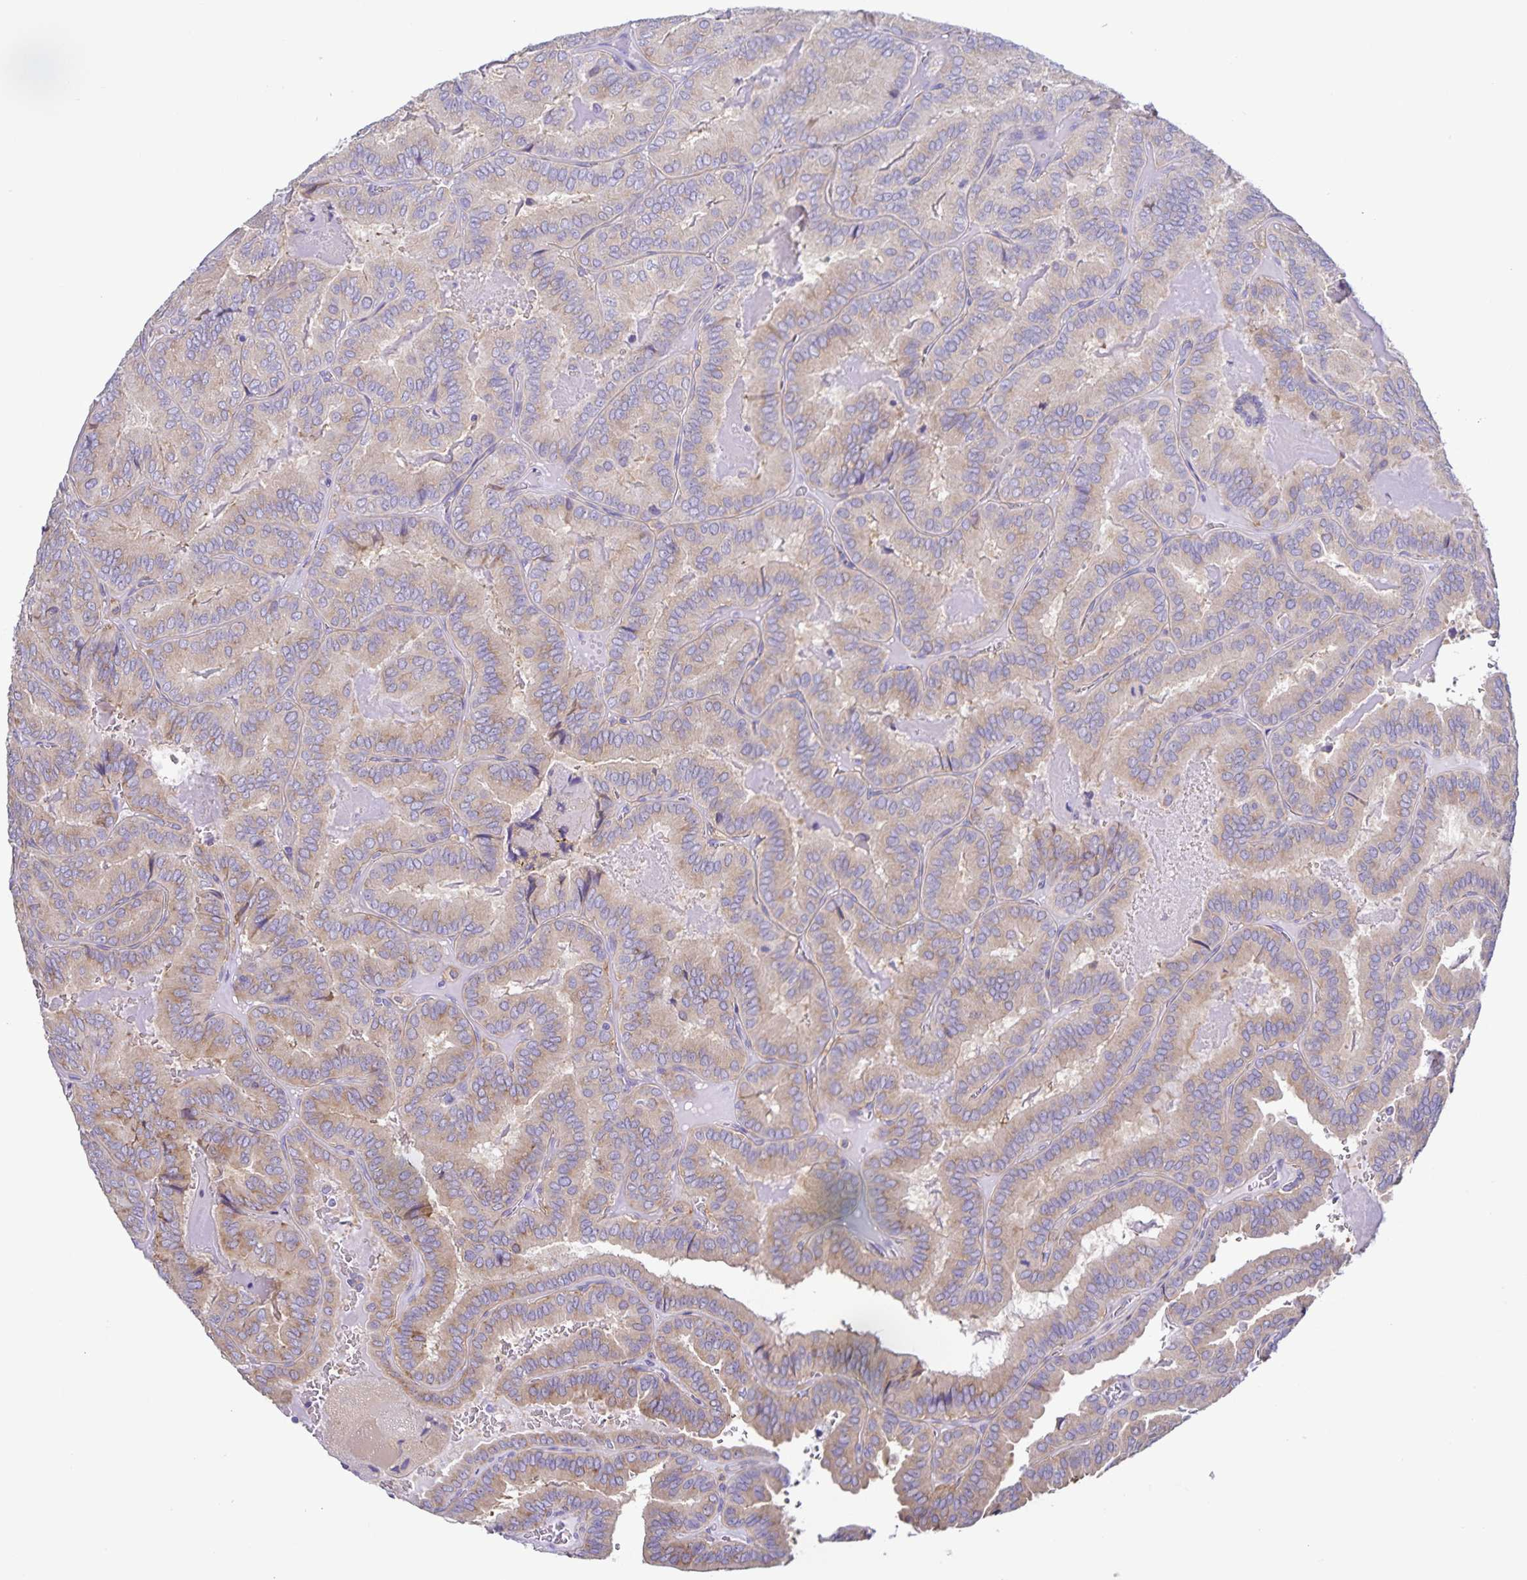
{"staining": {"intensity": "weak", "quantity": ">75%", "location": "cytoplasmic/membranous"}, "tissue": "thyroid cancer", "cell_type": "Tumor cells", "image_type": "cancer", "snomed": [{"axis": "morphology", "description": "Papillary adenocarcinoma, NOS"}, {"axis": "topography", "description": "Thyroid gland"}], "caption": "Thyroid papillary adenocarcinoma tissue displays weak cytoplasmic/membranous expression in about >75% of tumor cells, visualized by immunohistochemistry.", "gene": "BOLL", "patient": {"sex": "female", "age": 75}}